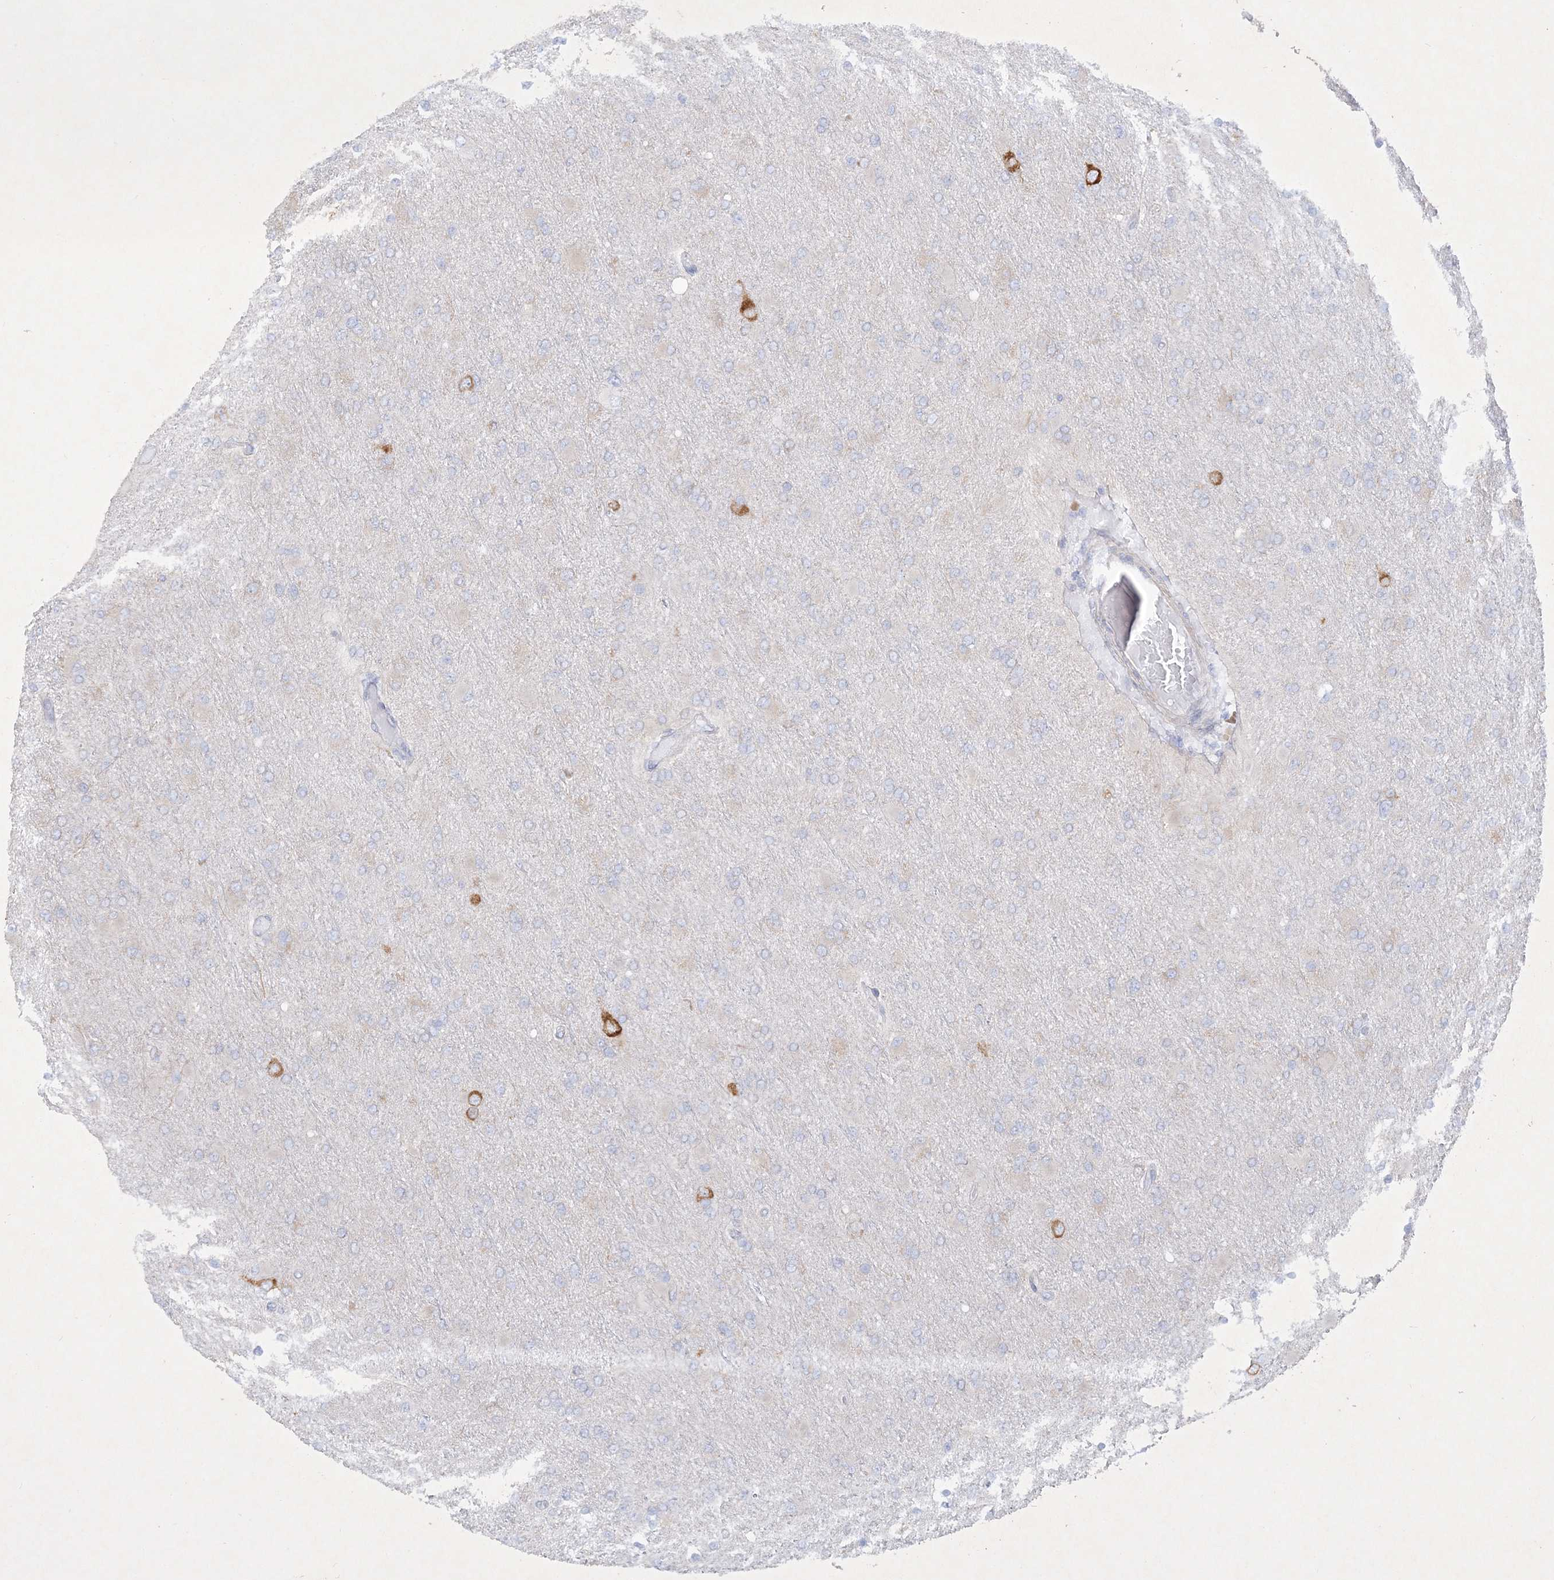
{"staining": {"intensity": "negative", "quantity": "none", "location": "none"}, "tissue": "glioma", "cell_type": "Tumor cells", "image_type": "cancer", "snomed": [{"axis": "morphology", "description": "Glioma, malignant, High grade"}, {"axis": "topography", "description": "Cerebral cortex"}], "caption": "The image shows no staining of tumor cells in glioma.", "gene": "FARSB", "patient": {"sex": "female", "age": 36}}